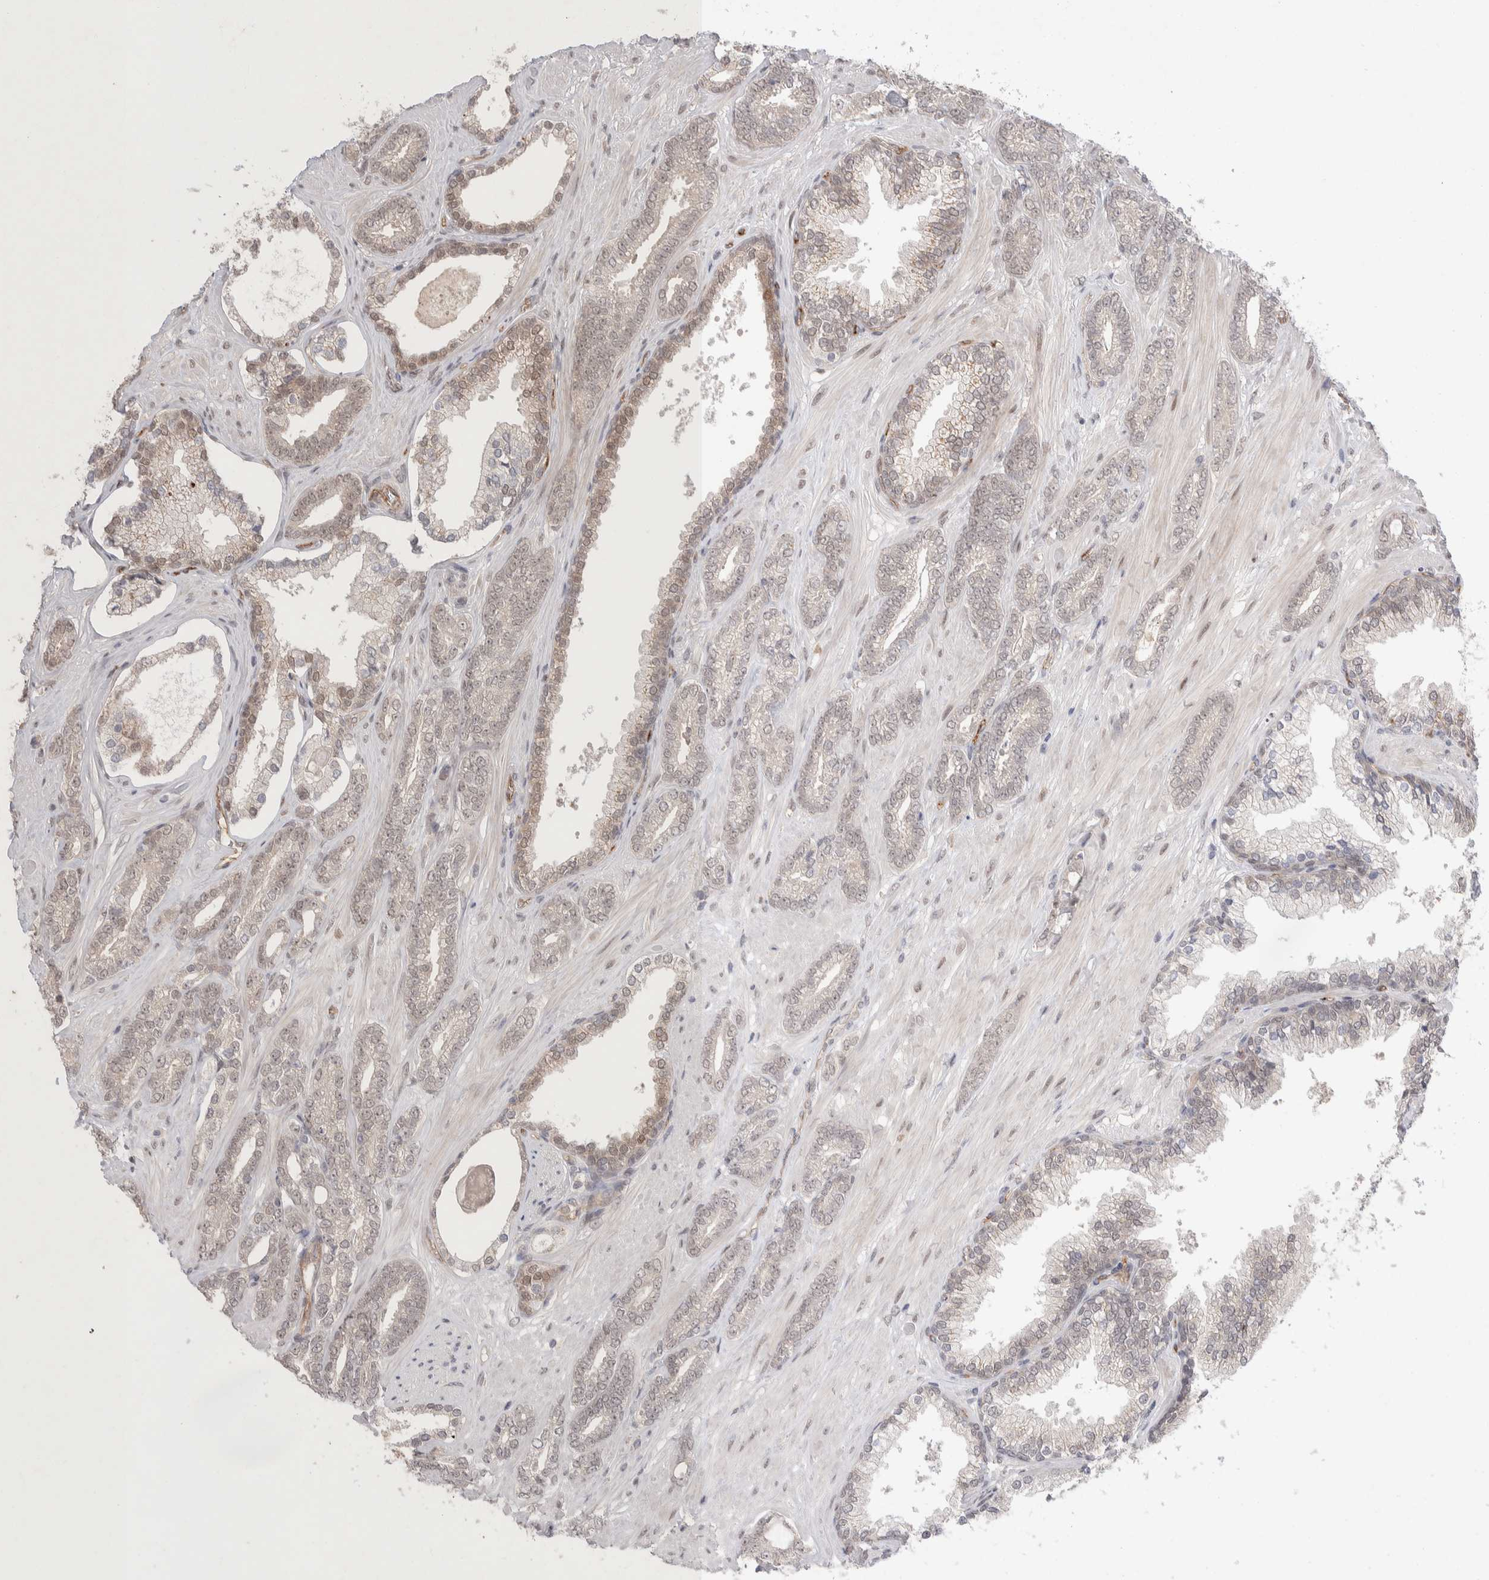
{"staining": {"intensity": "weak", "quantity": "<25%", "location": "nuclear"}, "tissue": "prostate cancer", "cell_type": "Tumor cells", "image_type": "cancer", "snomed": [{"axis": "morphology", "description": "Adenocarcinoma, Low grade"}, {"axis": "topography", "description": "Prostate"}], "caption": "This is a histopathology image of IHC staining of prostate low-grade adenocarcinoma, which shows no staining in tumor cells.", "gene": "ZNF704", "patient": {"sex": "male", "age": 71}}